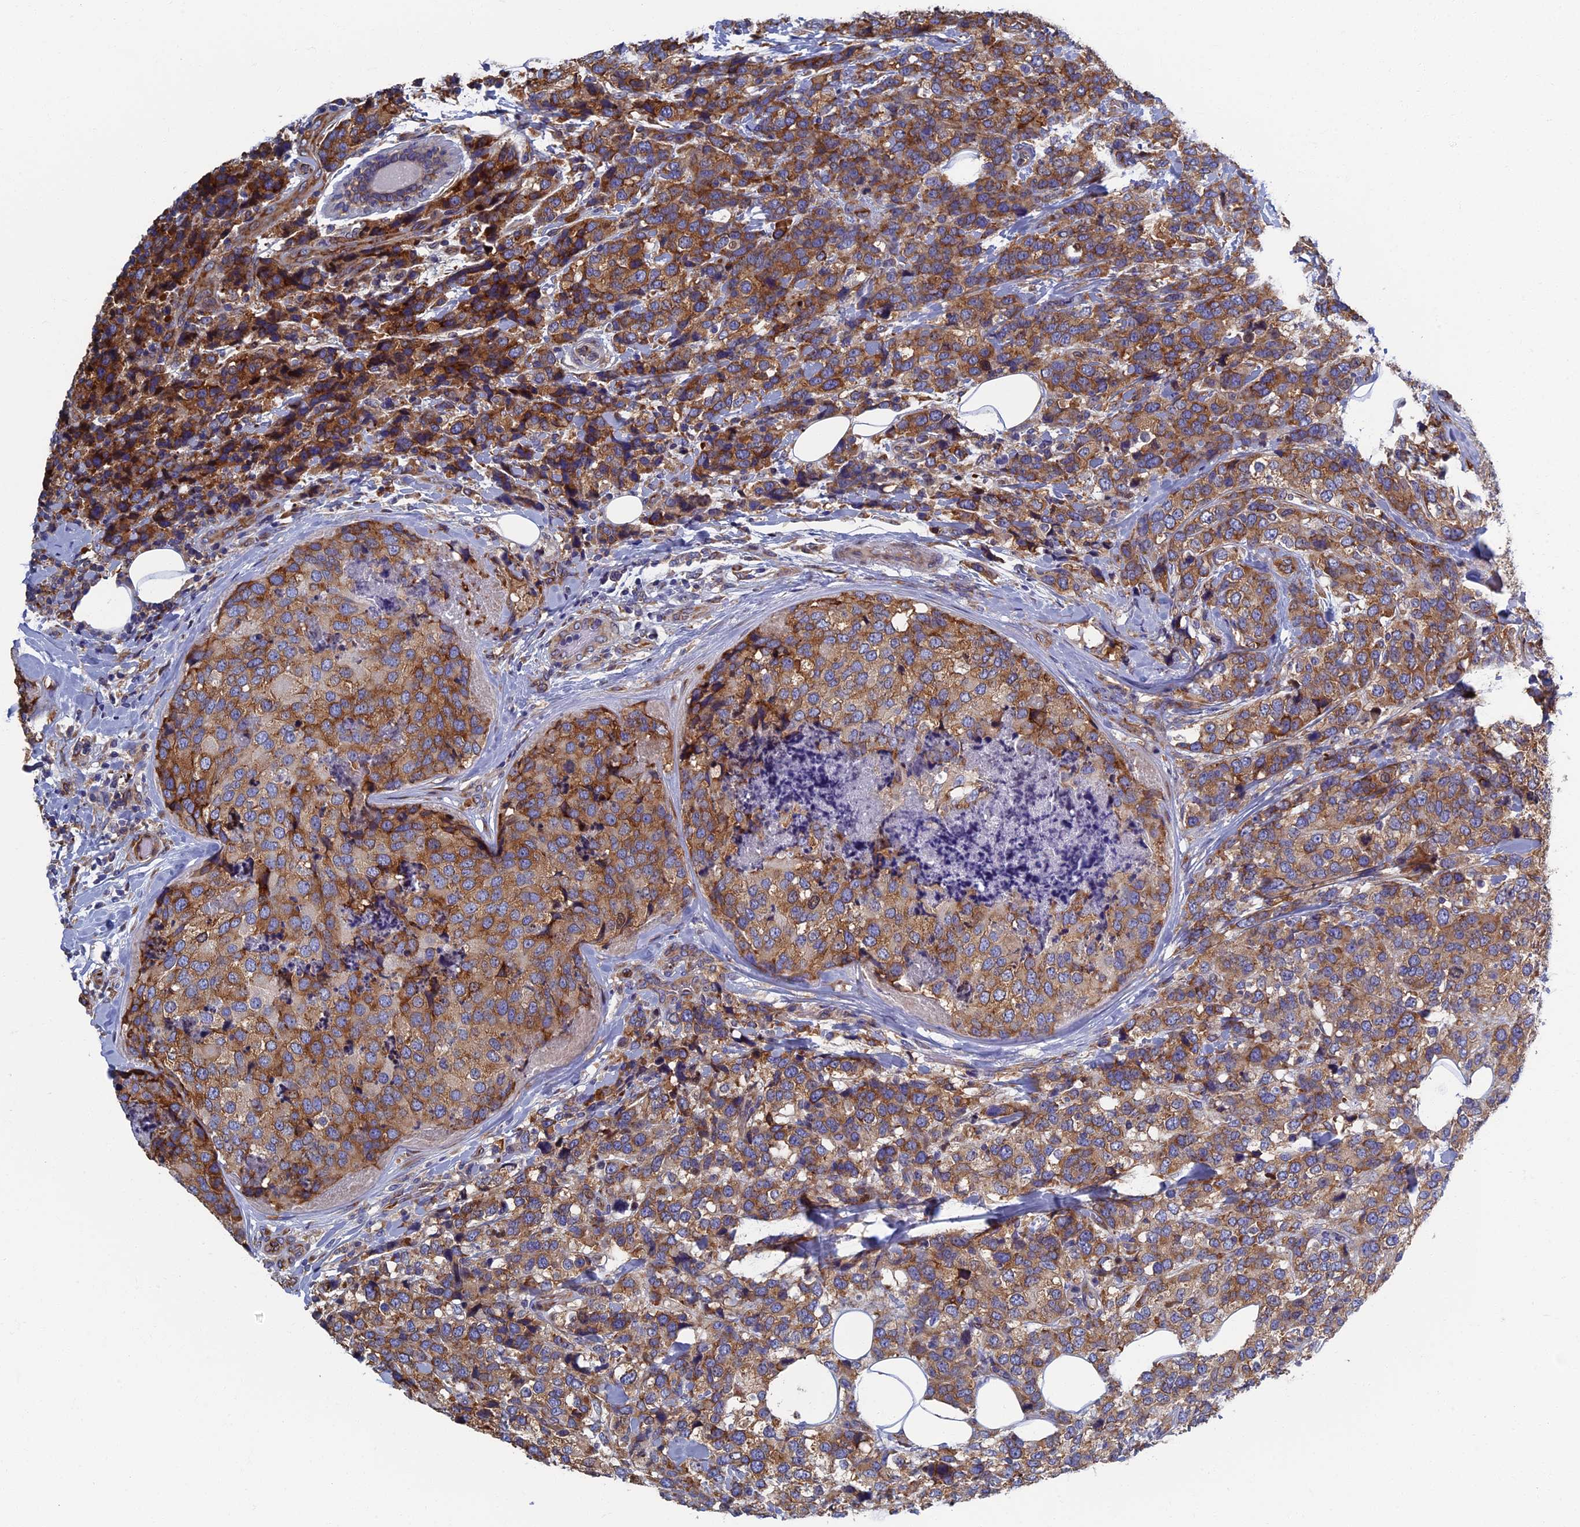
{"staining": {"intensity": "moderate", "quantity": ">75%", "location": "cytoplasmic/membranous"}, "tissue": "breast cancer", "cell_type": "Tumor cells", "image_type": "cancer", "snomed": [{"axis": "morphology", "description": "Lobular carcinoma"}, {"axis": "topography", "description": "Breast"}], "caption": "A high-resolution photomicrograph shows immunohistochemistry staining of breast lobular carcinoma, which exhibits moderate cytoplasmic/membranous staining in about >75% of tumor cells.", "gene": "YBX1", "patient": {"sex": "female", "age": 59}}